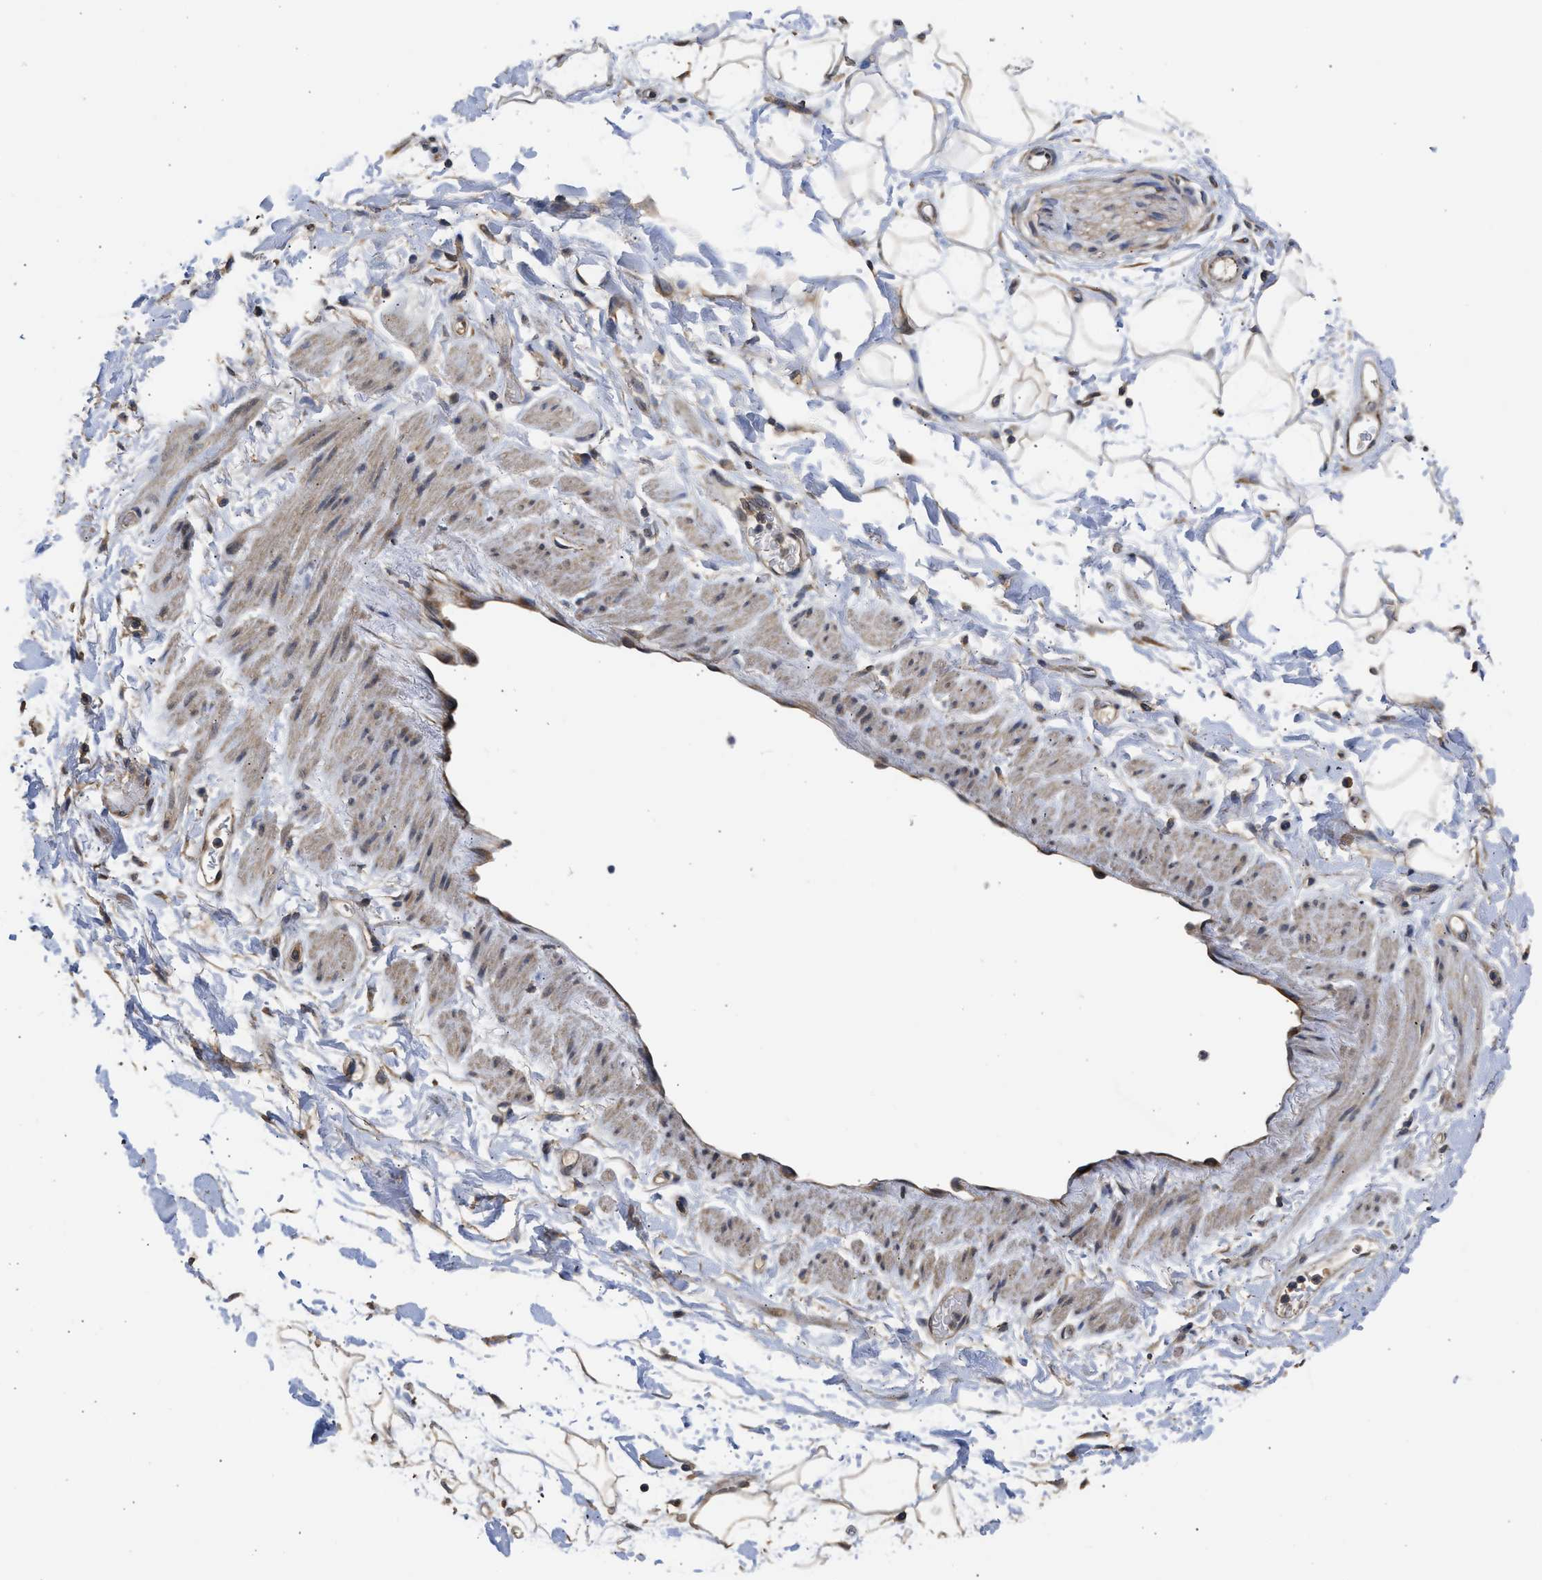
{"staining": {"intensity": "weak", "quantity": ">75%", "location": "cytoplasmic/membranous"}, "tissue": "adipose tissue", "cell_type": "Adipocytes", "image_type": "normal", "snomed": [{"axis": "morphology", "description": "Normal tissue, NOS"}, {"axis": "topography", "description": "Soft tissue"}], "caption": "This micrograph exhibits unremarkable adipose tissue stained with immunohistochemistry to label a protein in brown. The cytoplasmic/membranous of adipocytes show weak positivity for the protein. Nuclei are counter-stained blue.", "gene": "SPINT2", "patient": {"sex": "male", "age": 72}}